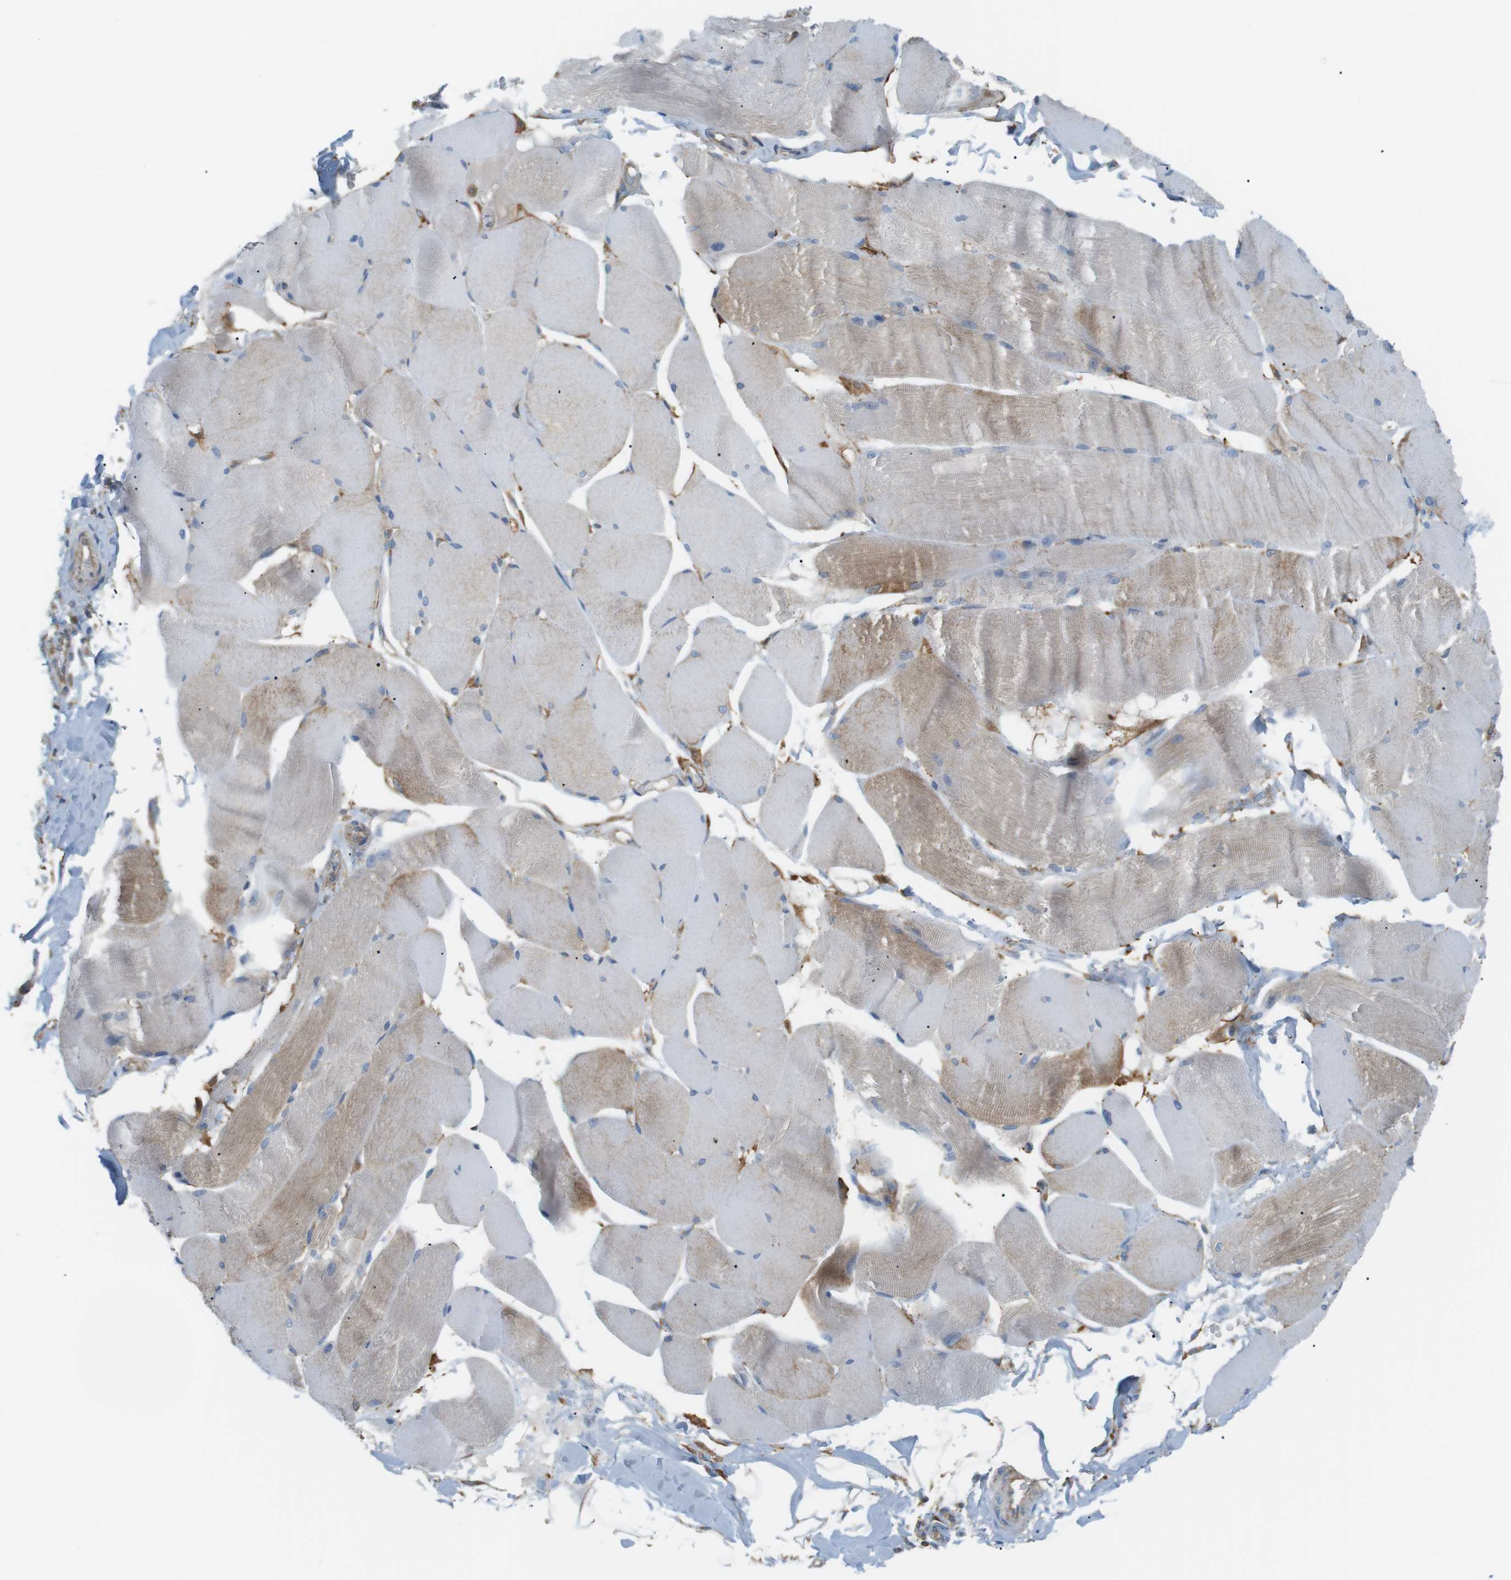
{"staining": {"intensity": "moderate", "quantity": "<25%", "location": "cytoplasmic/membranous"}, "tissue": "skeletal muscle", "cell_type": "Myocytes", "image_type": "normal", "snomed": [{"axis": "morphology", "description": "Normal tissue, NOS"}, {"axis": "topography", "description": "Skin"}, {"axis": "topography", "description": "Skeletal muscle"}], "caption": "A low amount of moderate cytoplasmic/membranous staining is seen in approximately <25% of myocytes in unremarkable skeletal muscle.", "gene": "PEPD", "patient": {"sex": "male", "age": 83}}